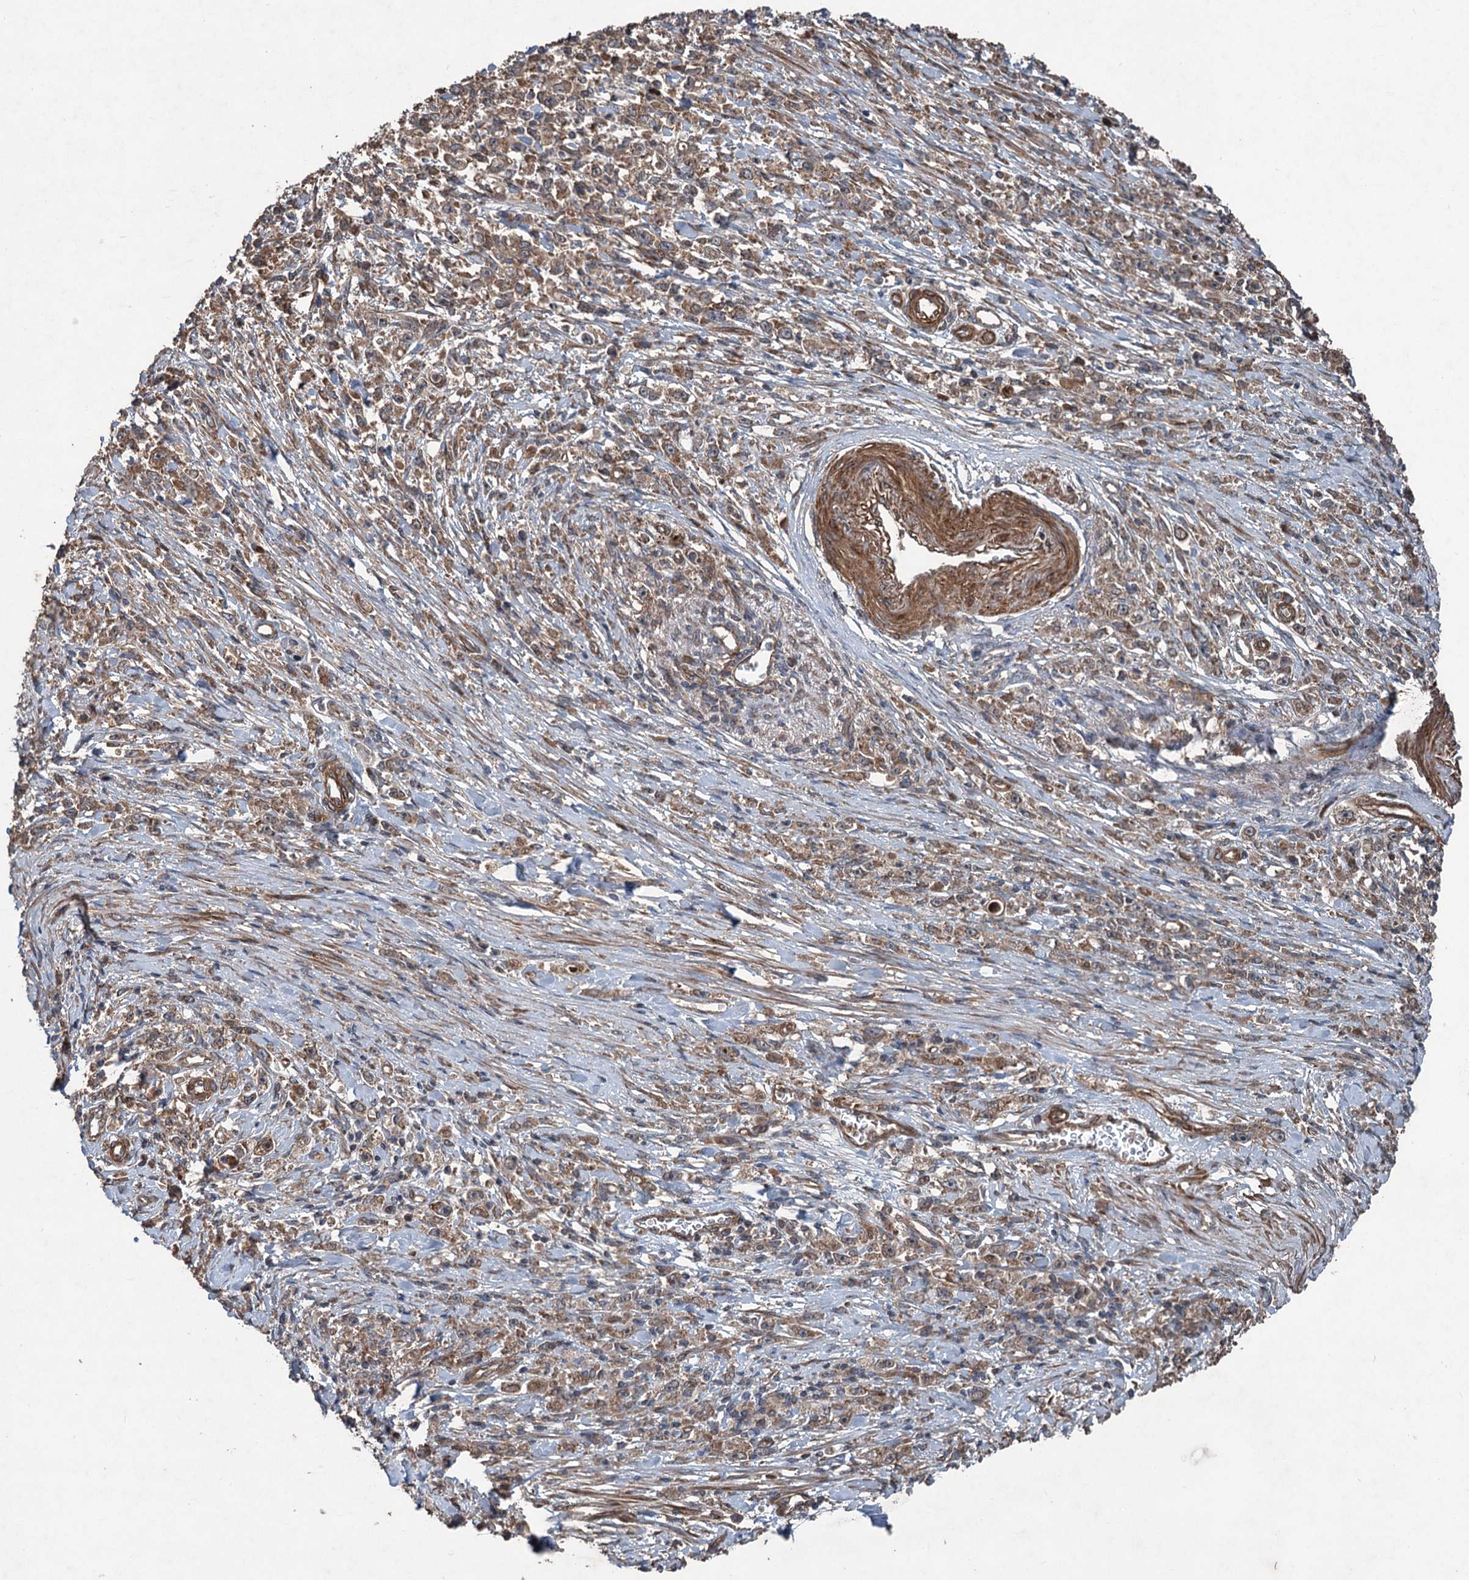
{"staining": {"intensity": "moderate", "quantity": ">75%", "location": "cytoplasmic/membranous"}, "tissue": "stomach cancer", "cell_type": "Tumor cells", "image_type": "cancer", "snomed": [{"axis": "morphology", "description": "Adenocarcinoma, NOS"}, {"axis": "topography", "description": "Stomach"}], "caption": "Moderate cytoplasmic/membranous expression is seen in approximately >75% of tumor cells in stomach cancer (adenocarcinoma).", "gene": "RNF214", "patient": {"sex": "female", "age": 59}}